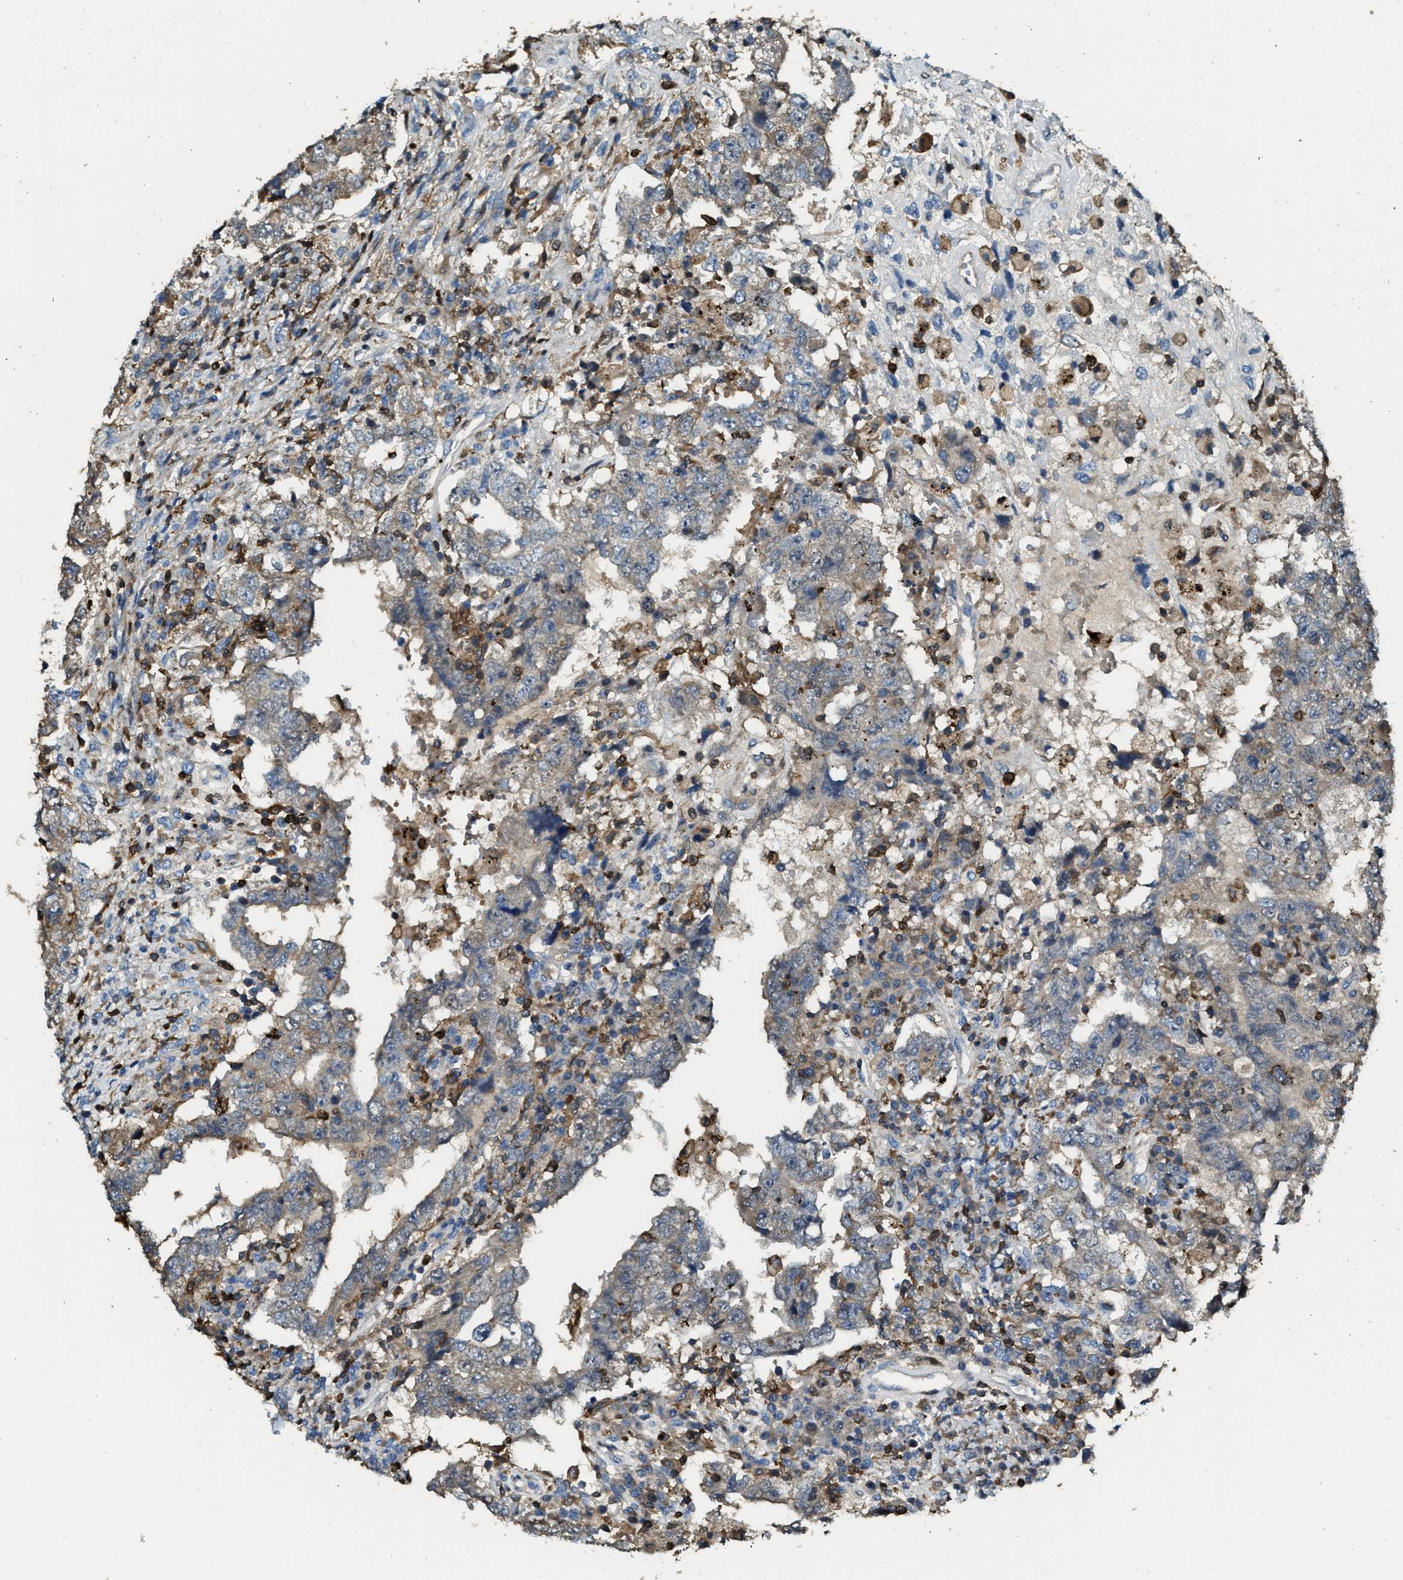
{"staining": {"intensity": "weak", "quantity": "<25%", "location": "cytoplasmic/membranous"}, "tissue": "testis cancer", "cell_type": "Tumor cells", "image_type": "cancer", "snomed": [{"axis": "morphology", "description": "Carcinoma, Embryonal, NOS"}, {"axis": "topography", "description": "Testis"}], "caption": "The photomicrograph reveals no significant positivity in tumor cells of testis cancer (embryonal carcinoma).", "gene": "SERPINB5", "patient": {"sex": "male", "age": 26}}